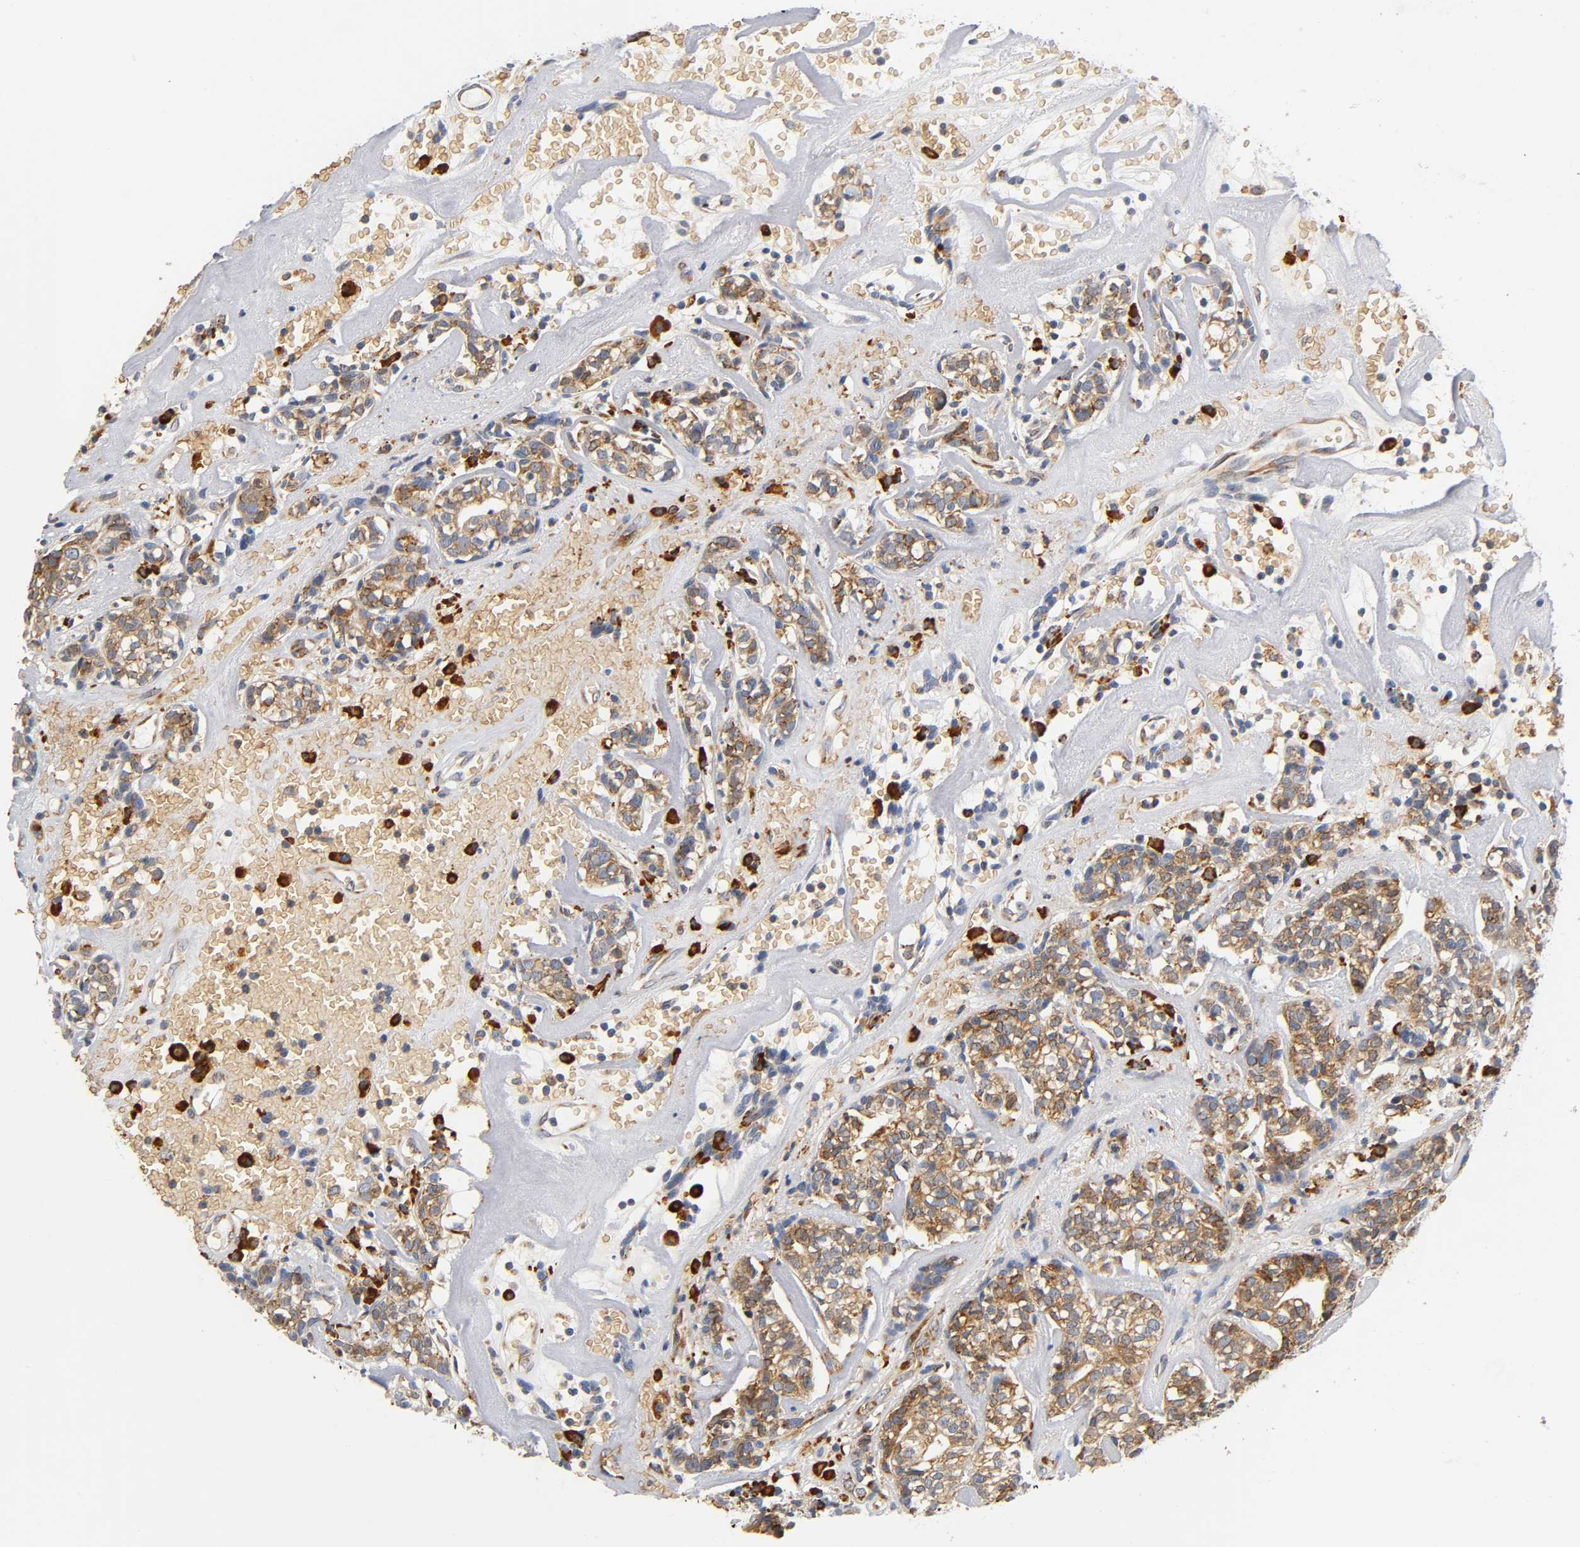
{"staining": {"intensity": "moderate", "quantity": ">75%", "location": "cytoplasmic/membranous"}, "tissue": "head and neck cancer", "cell_type": "Tumor cells", "image_type": "cancer", "snomed": [{"axis": "morphology", "description": "Adenocarcinoma, NOS"}, {"axis": "topography", "description": "Salivary gland"}, {"axis": "topography", "description": "Head-Neck"}], "caption": "DAB (3,3'-diaminobenzidine) immunohistochemical staining of human head and neck cancer (adenocarcinoma) displays moderate cytoplasmic/membranous protein expression in about >75% of tumor cells.", "gene": "UCKL1", "patient": {"sex": "female", "age": 65}}